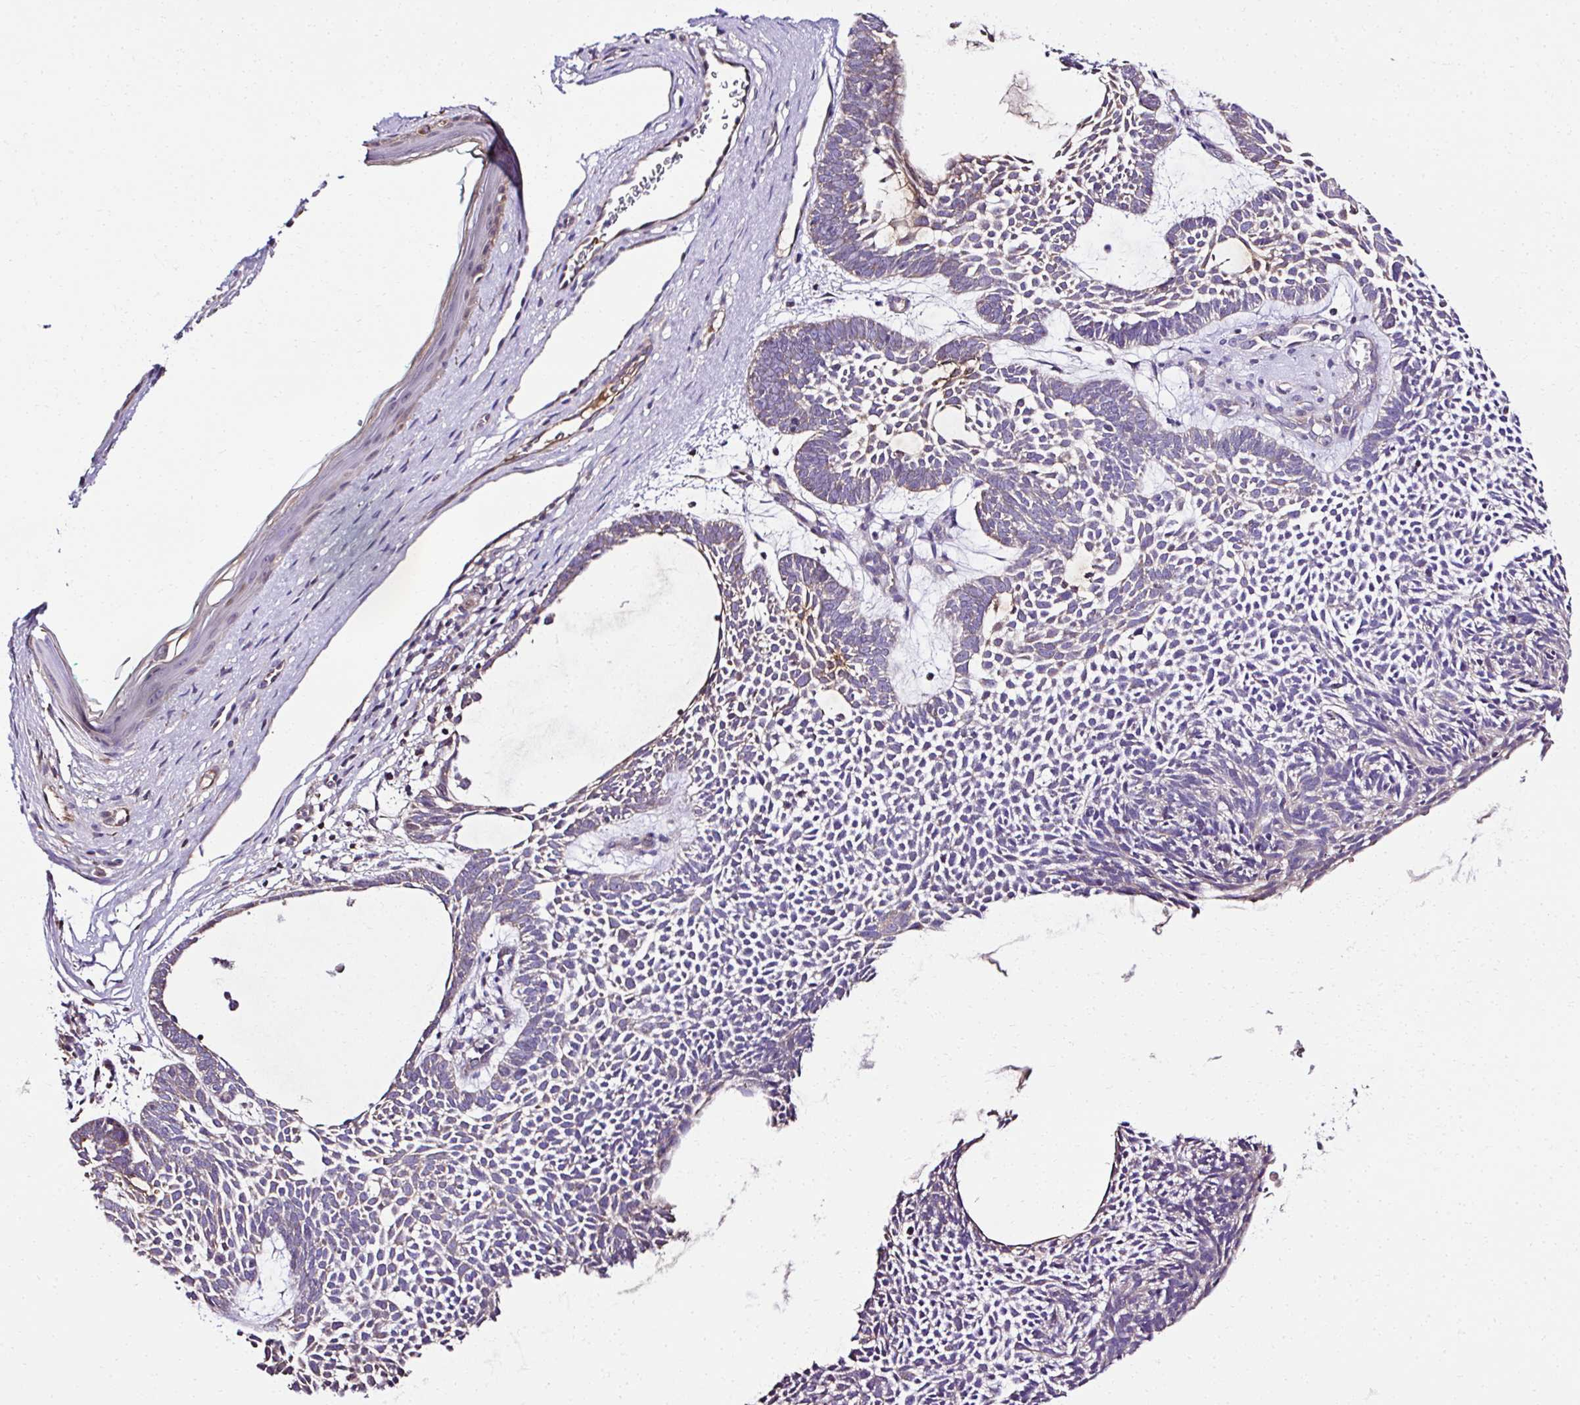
{"staining": {"intensity": "weak", "quantity": "25%-75%", "location": "cytoplasmic/membranous"}, "tissue": "skin cancer", "cell_type": "Tumor cells", "image_type": "cancer", "snomed": [{"axis": "morphology", "description": "Basal cell carcinoma"}, {"axis": "topography", "description": "Skin"}, {"axis": "topography", "description": "Skin of face"}], "caption": "Weak cytoplasmic/membranous expression is appreciated in about 25%-75% of tumor cells in basal cell carcinoma (skin).", "gene": "CCDC85C", "patient": {"sex": "male", "age": 83}}